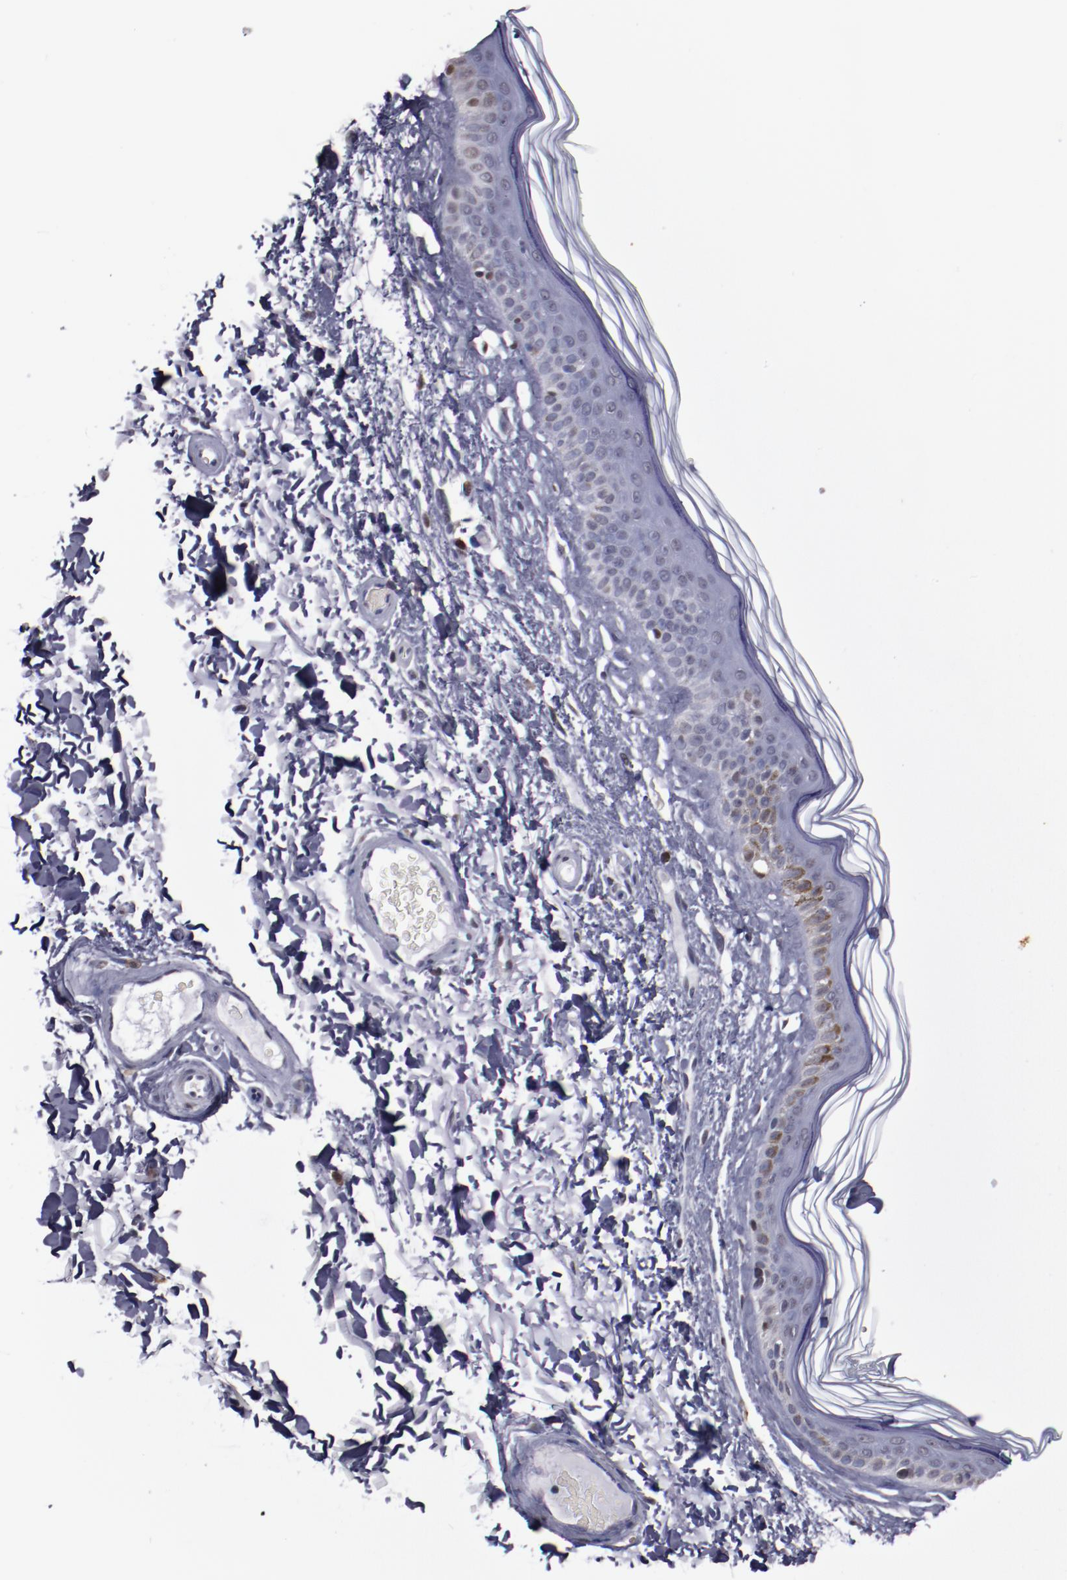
{"staining": {"intensity": "negative", "quantity": "none", "location": "none"}, "tissue": "skin", "cell_type": "Fibroblasts", "image_type": "normal", "snomed": [{"axis": "morphology", "description": "Normal tissue, NOS"}, {"axis": "topography", "description": "Skin"}], "caption": "The micrograph shows no staining of fibroblasts in benign skin.", "gene": "IRF4", "patient": {"sex": "male", "age": 63}}